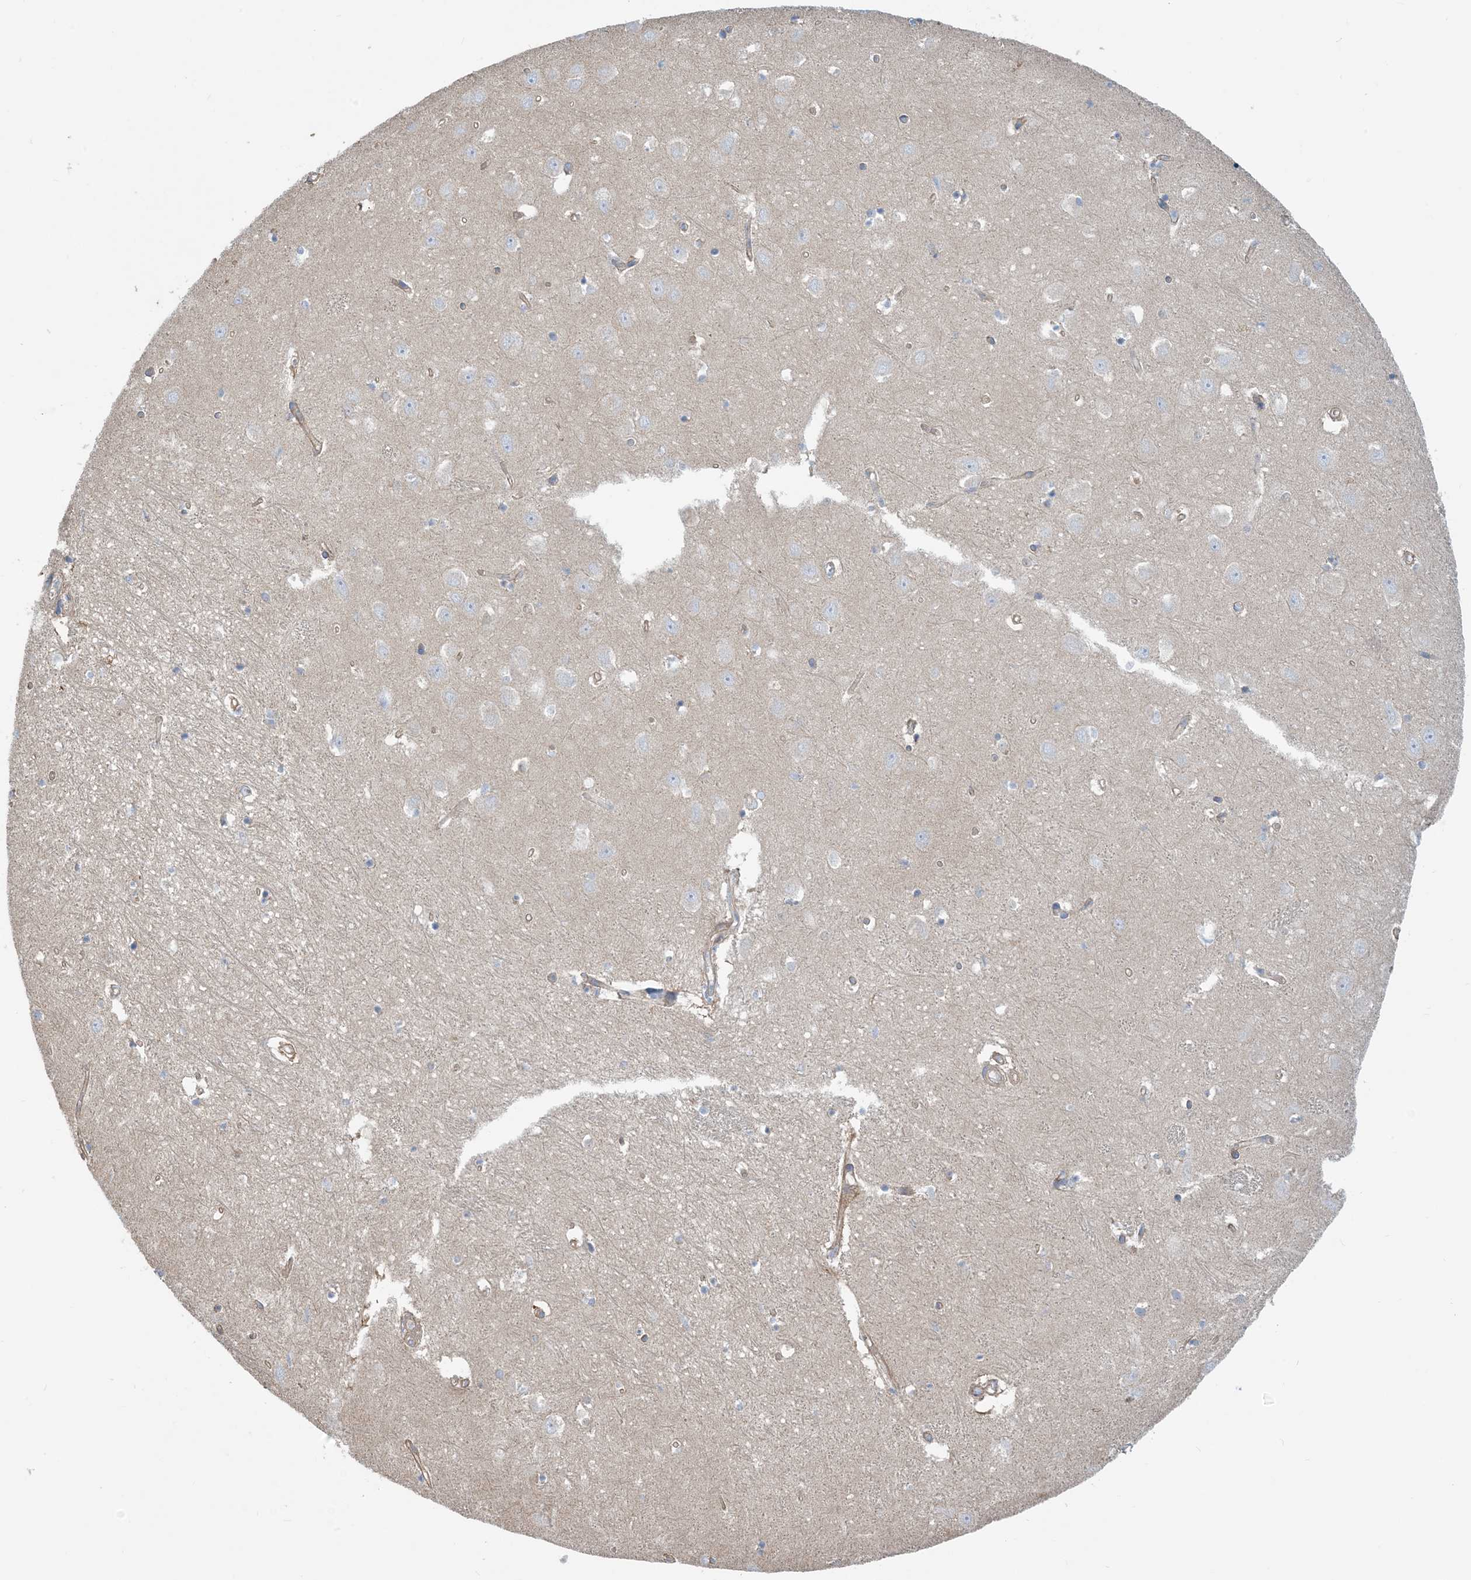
{"staining": {"intensity": "weak", "quantity": "<25%", "location": "cytoplasmic/membranous"}, "tissue": "hippocampus", "cell_type": "Glial cells", "image_type": "normal", "snomed": [{"axis": "morphology", "description": "Normal tissue, NOS"}, {"axis": "topography", "description": "Hippocampus"}], "caption": "This is an IHC photomicrograph of benign hippocampus. There is no positivity in glial cells.", "gene": "PHOSPHO2", "patient": {"sex": "female", "age": 64}}